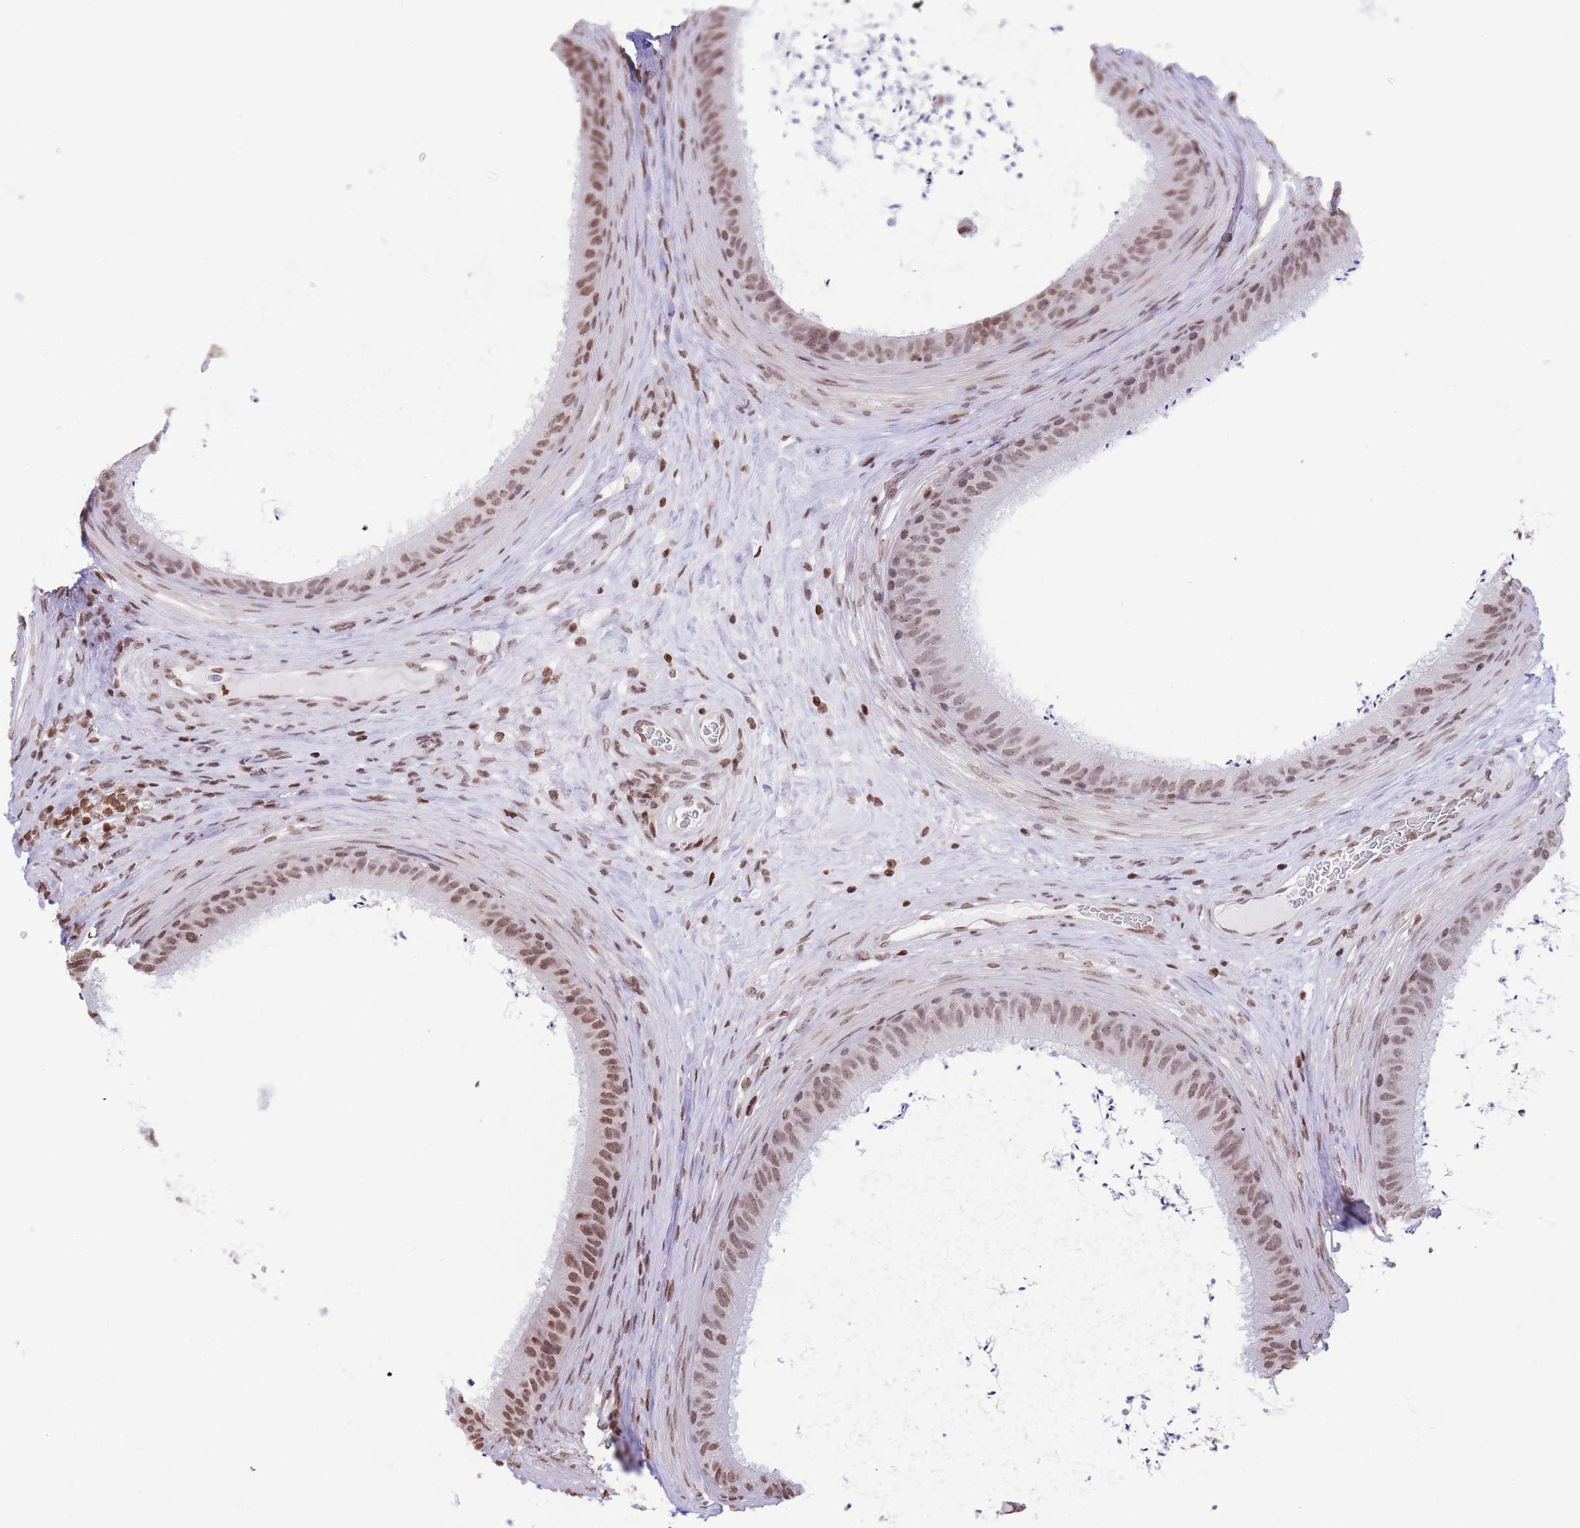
{"staining": {"intensity": "moderate", "quantity": ">75%", "location": "nuclear"}, "tissue": "epididymis", "cell_type": "Glandular cells", "image_type": "normal", "snomed": [{"axis": "morphology", "description": "Normal tissue, NOS"}, {"axis": "topography", "description": "Testis"}, {"axis": "topography", "description": "Epididymis"}], "caption": "The immunohistochemical stain shows moderate nuclear expression in glandular cells of benign epididymis. The protein of interest is stained brown, and the nuclei are stained in blue (DAB (3,3'-diaminobenzidine) IHC with brightfield microscopy, high magnification).", "gene": "H2BC10", "patient": {"sex": "male", "age": 41}}